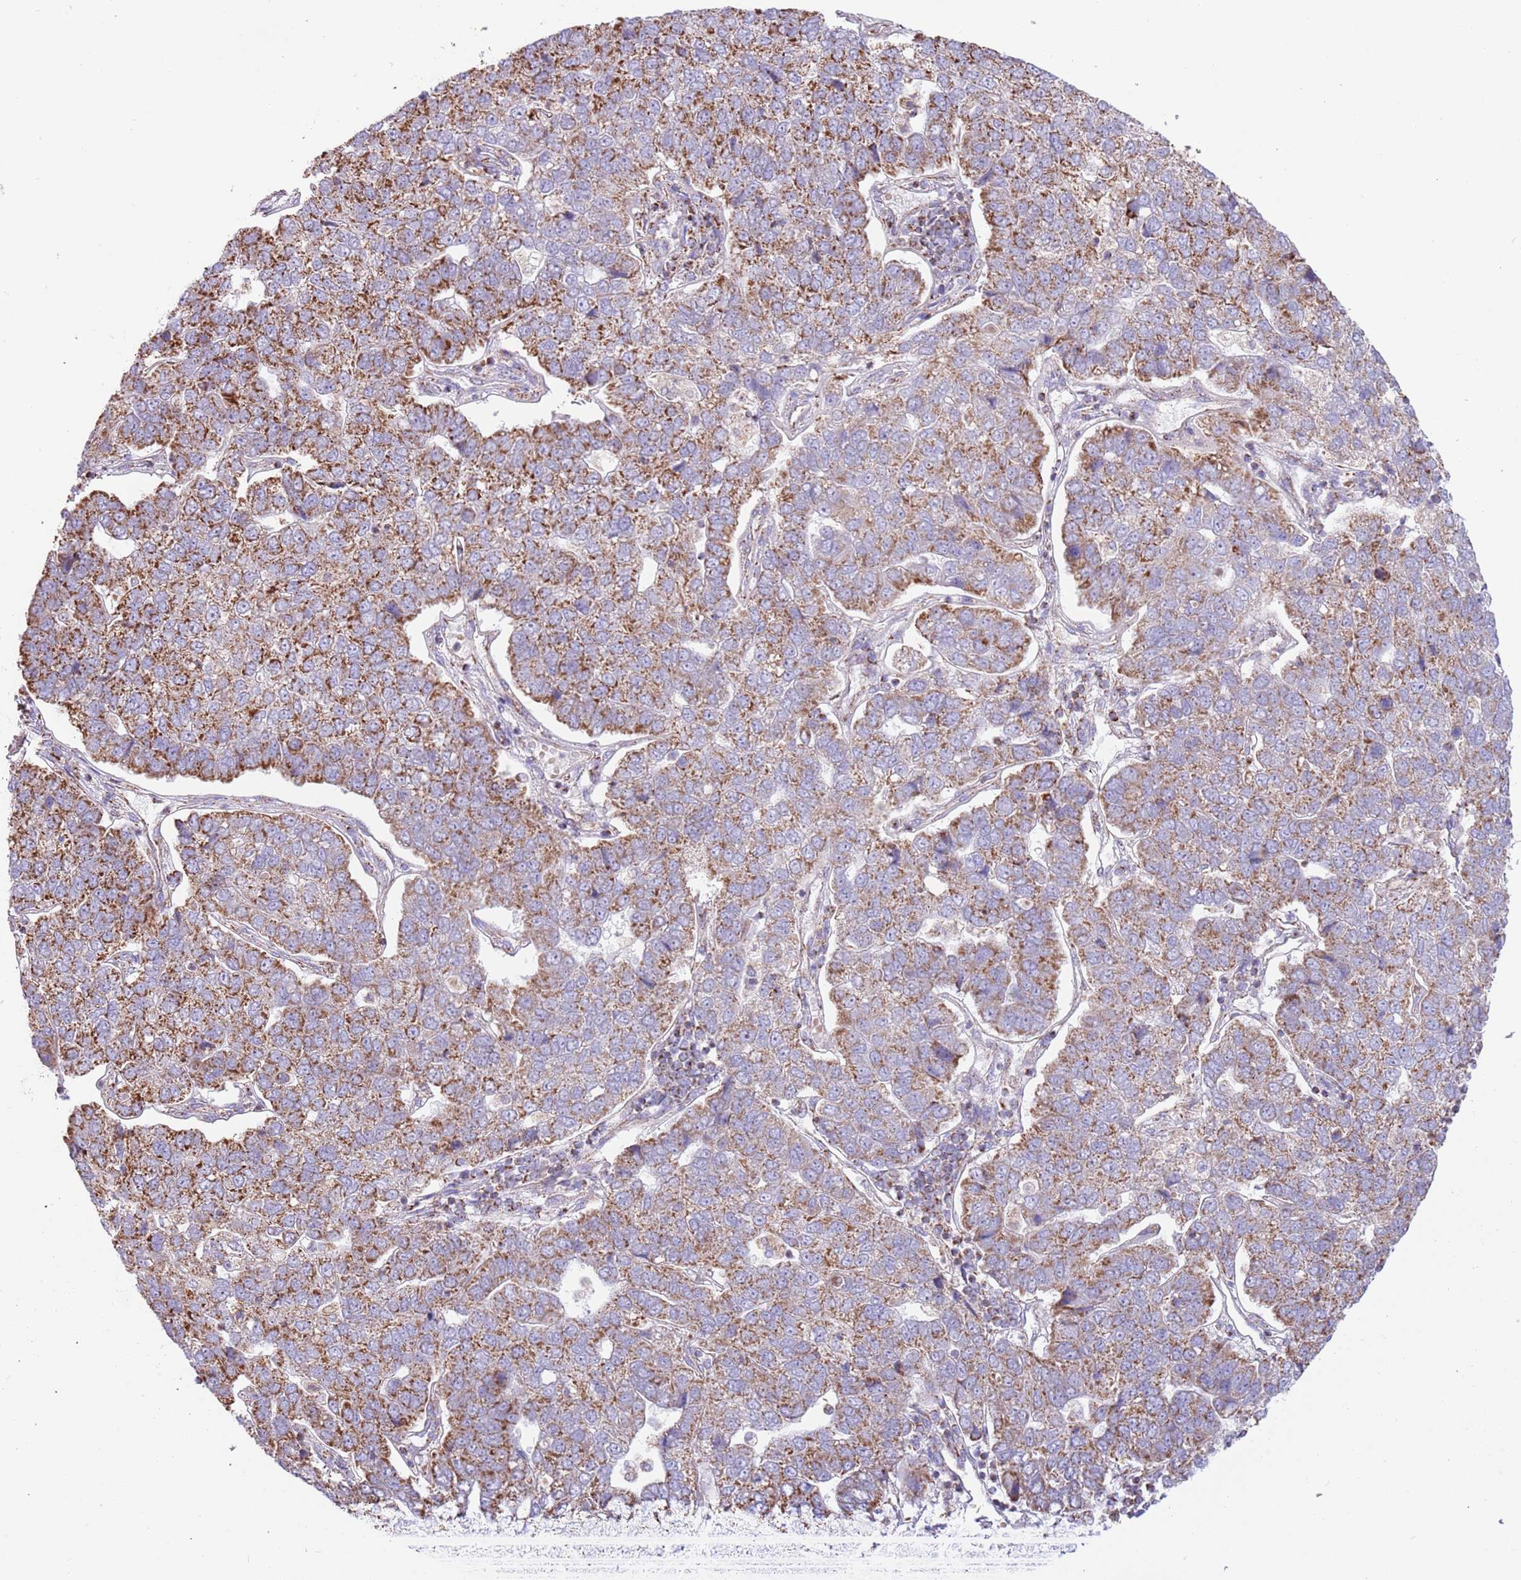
{"staining": {"intensity": "strong", "quantity": "25%-75%", "location": "cytoplasmic/membranous"}, "tissue": "pancreatic cancer", "cell_type": "Tumor cells", "image_type": "cancer", "snomed": [{"axis": "morphology", "description": "Adenocarcinoma, NOS"}, {"axis": "topography", "description": "Pancreas"}], "caption": "Human adenocarcinoma (pancreatic) stained with a protein marker reveals strong staining in tumor cells.", "gene": "LHX6", "patient": {"sex": "female", "age": 61}}